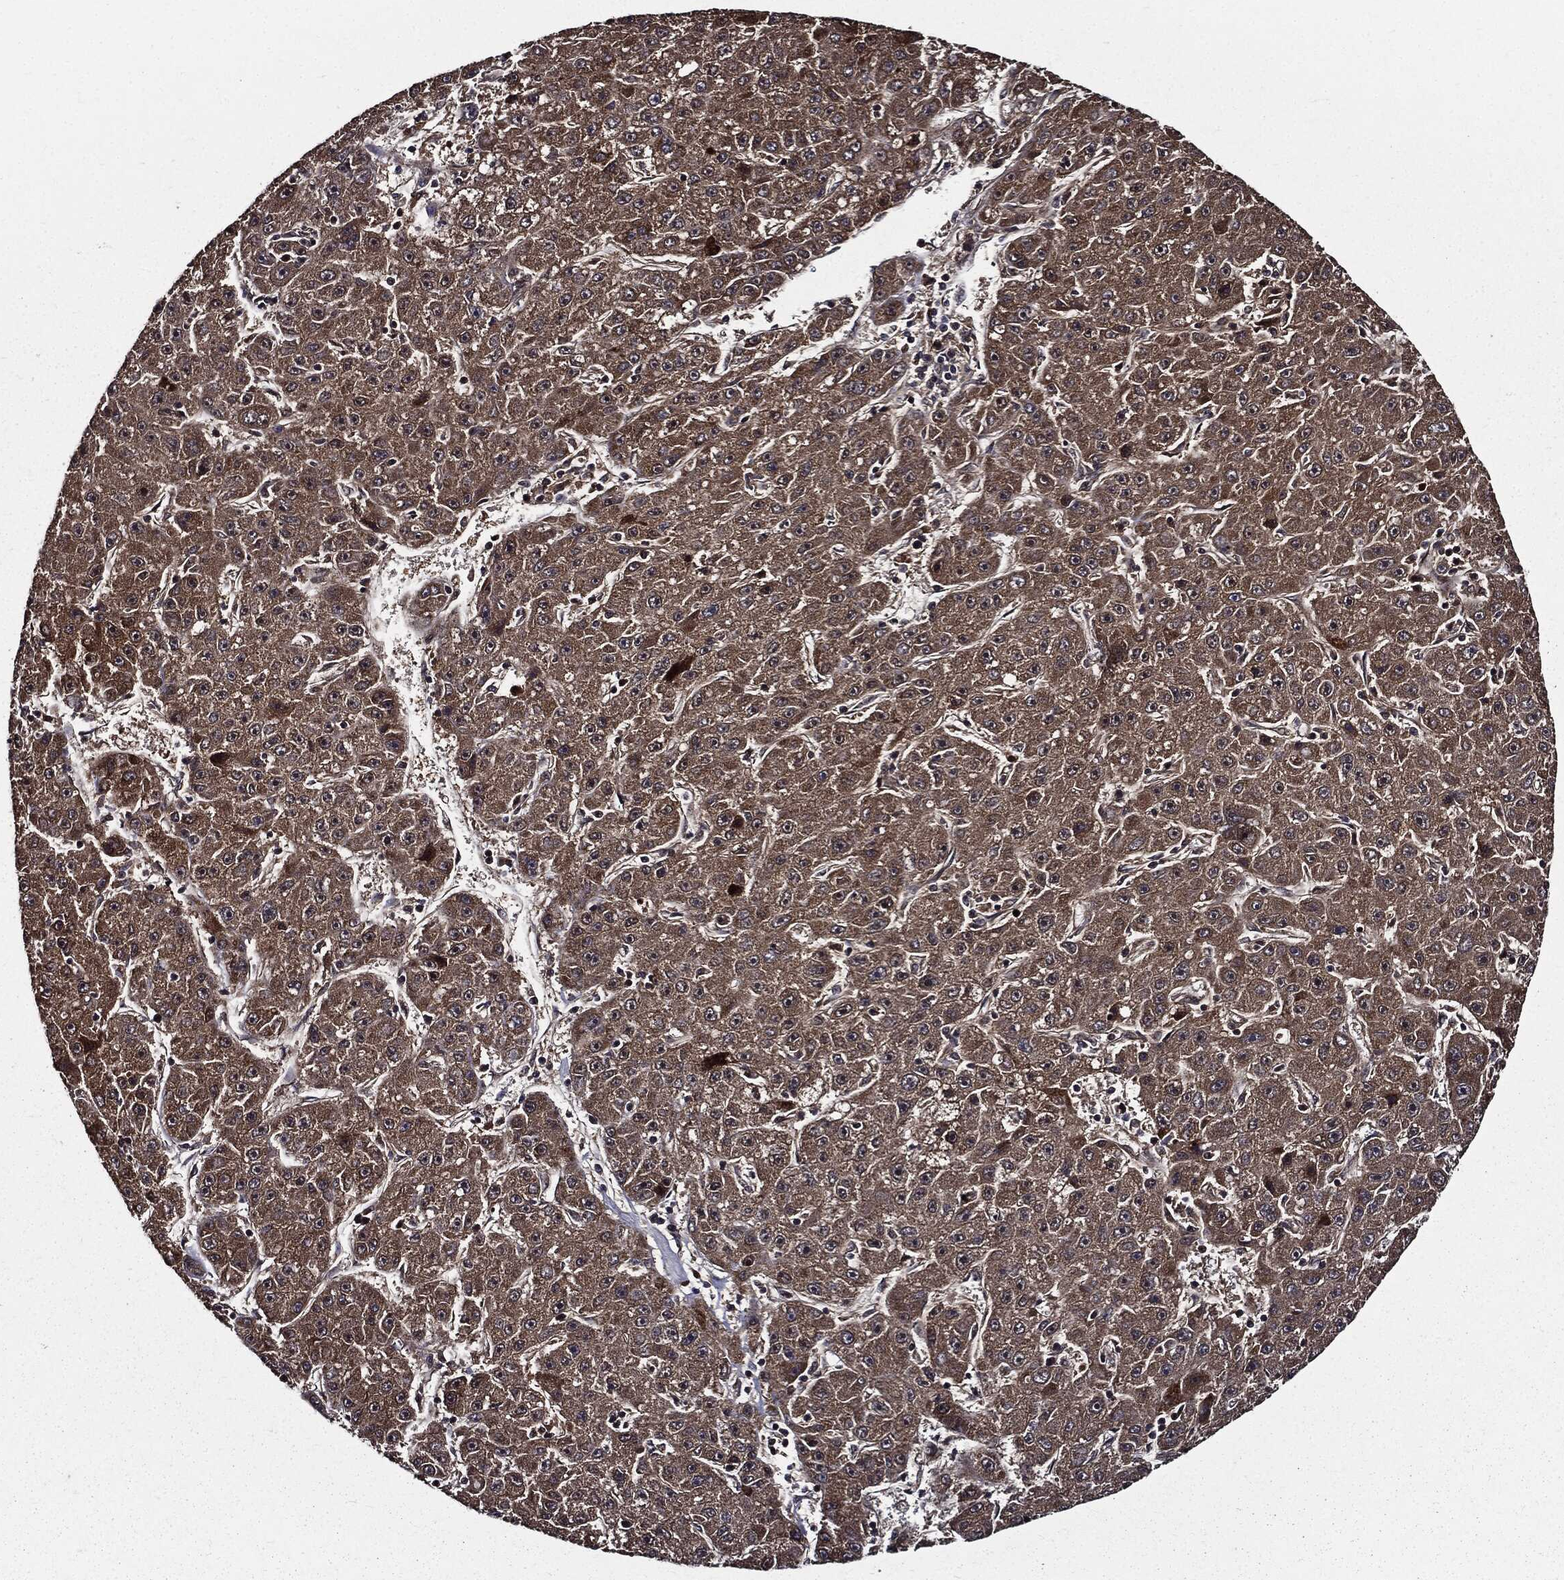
{"staining": {"intensity": "moderate", "quantity": ">75%", "location": "cytoplasmic/membranous"}, "tissue": "liver cancer", "cell_type": "Tumor cells", "image_type": "cancer", "snomed": [{"axis": "morphology", "description": "Carcinoma, Hepatocellular, NOS"}, {"axis": "topography", "description": "Liver"}], "caption": "Immunohistochemical staining of liver hepatocellular carcinoma displays medium levels of moderate cytoplasmic/membranous staining in about >75% of tumor cells.", "gene": "HTT", "patient": {"sex": "male", "age": 67}}